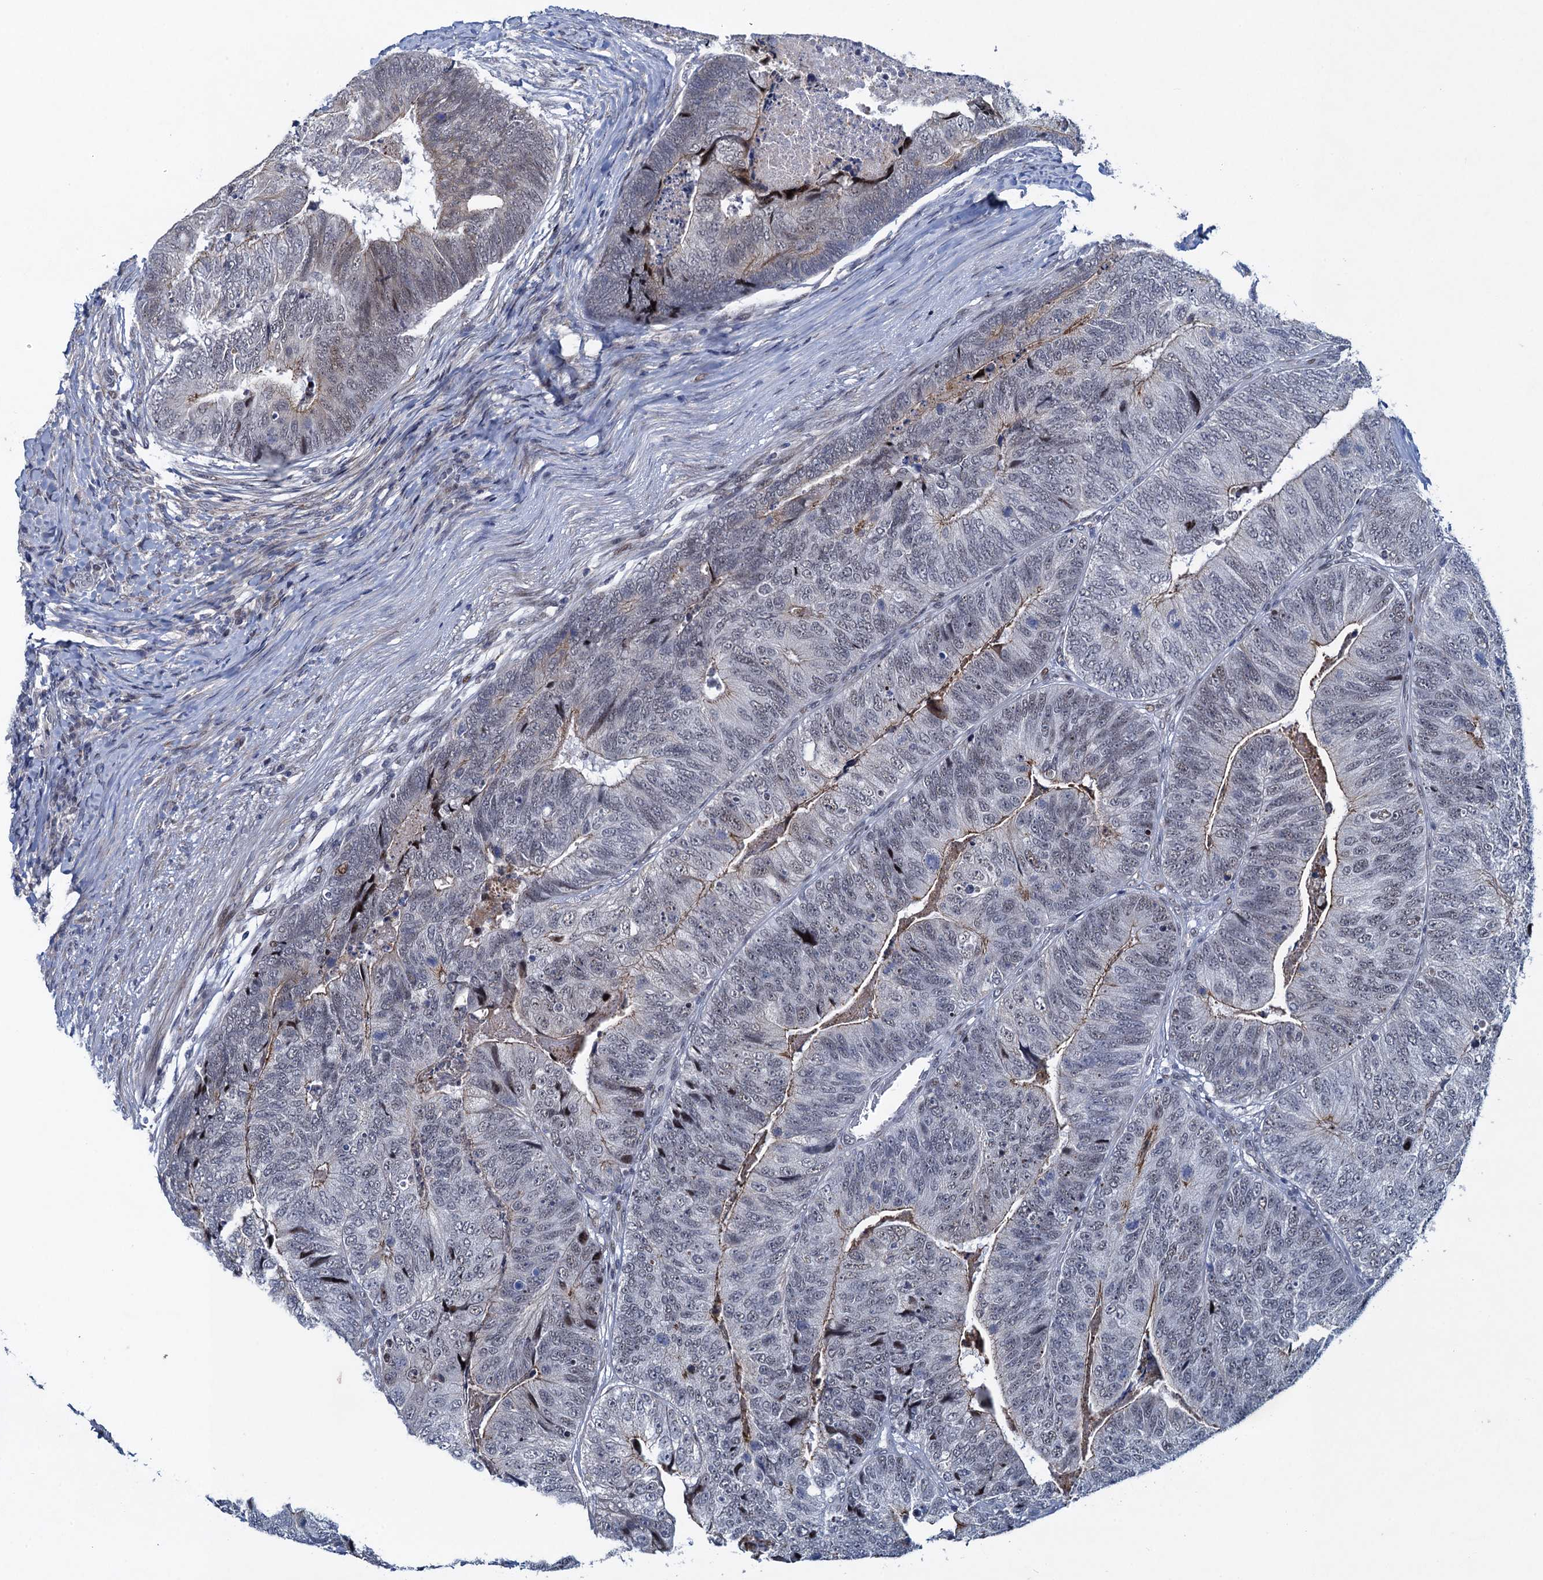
{"staining": {"intensity": "weak", "quantity": "<25%", "location": "cytoplasmic/membranous"}, "tissue": "colorectal cancer", "cell_type": "Tumor cells", "image_type": "cancer", "snomed": [{"axis": "morphology", "description": "Adenocarcinoma, NOS"}, {"axis": "topography", "description": "Colon"}], "caption": "There is no significant expression in tumor cells of colorectal cancer (adenocarcinoma).", "gene": "ATOSA", "patient": {"sex": "female", "age": 67}}